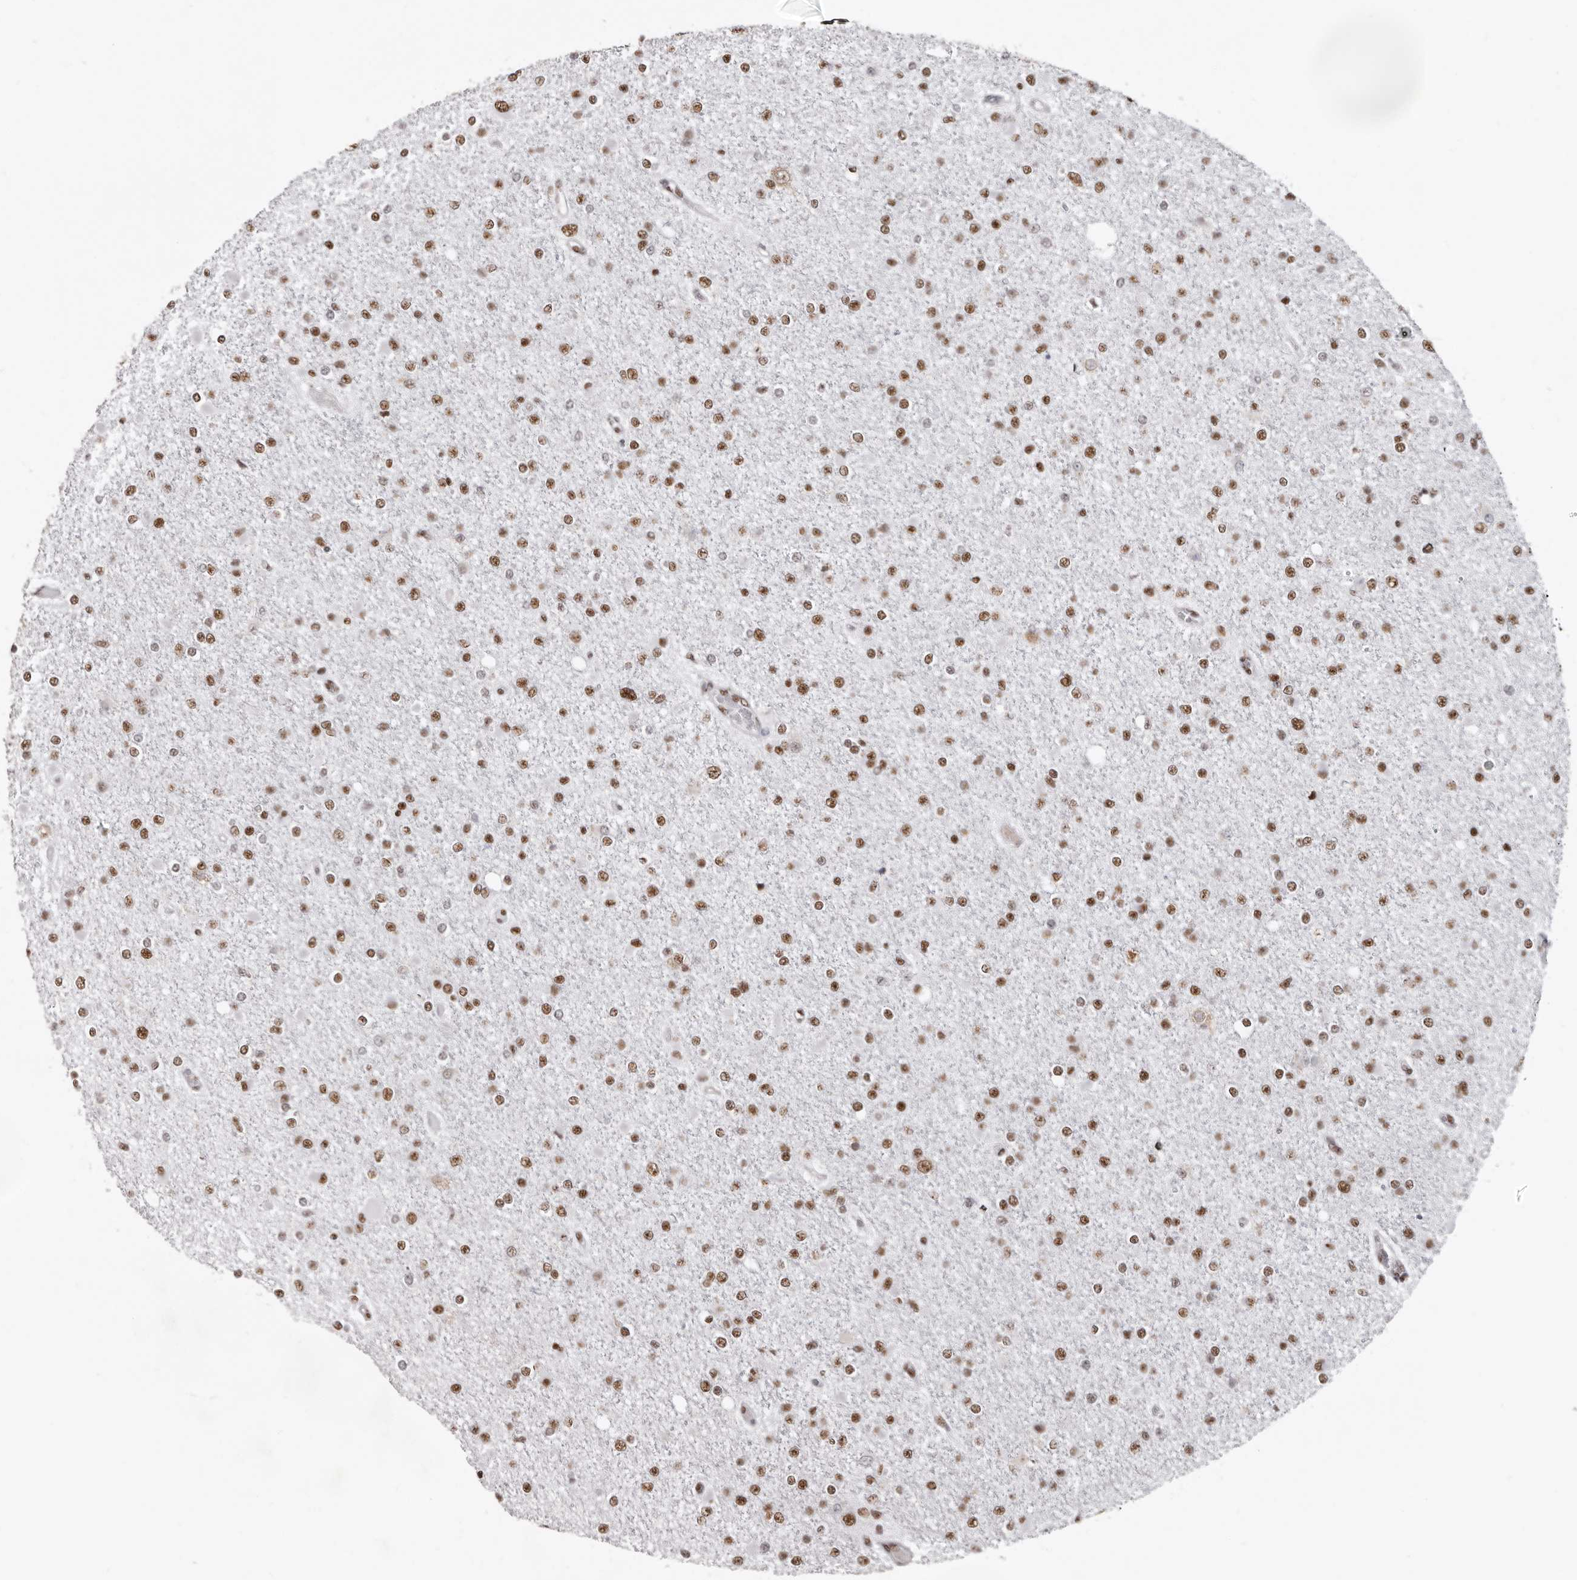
{"staining": {"intensity": "moderate", "quantity": ">75%", "location": "nuclear"}, "tissue": "glioma", "cell_type": "Tumor cells", "image_type": "cancer", "snomed": [{"axis": "morphology", "description": "Glioma, malignant, Low grade"}, {"axis": "topography", "description": "Brain"}], "caption": "The image demonstrates staining of glioma, revealing moderate nuclear protein positivity (brown color) within tumor cells.", "gene": "SCAF4", "patient": {"sex": "female", "age": 22}}